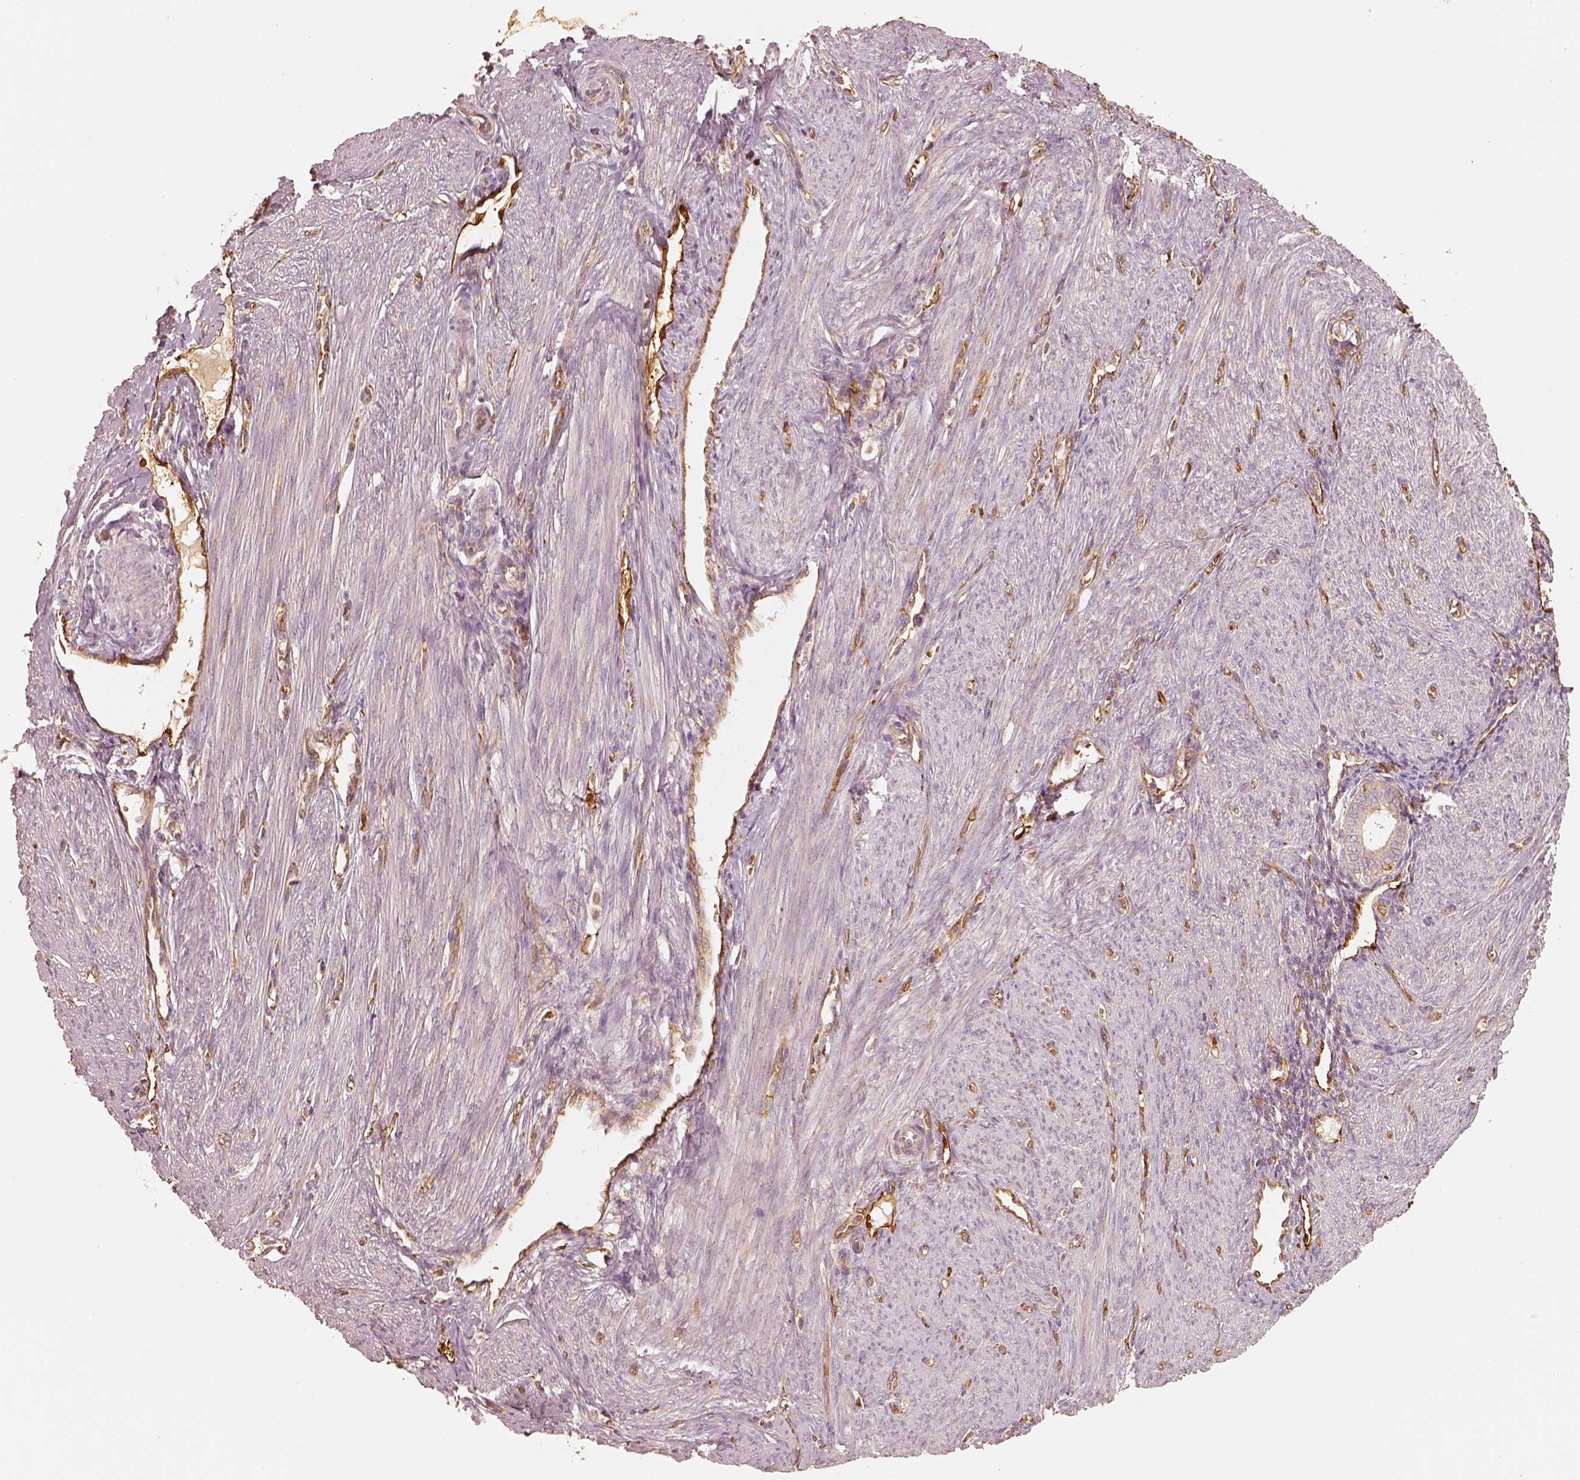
{"staining": {"intensity": "weak", "quantity": "25%-75%", "location": "cytoplasmic/membranous"}, "tissue": "endometrium", "cell_type": "Cells in endometrial stroma", "image_type": "normal", "snomed": [{"axis": "morphology", "description": "Normal tissue, NOS"}, {"axis": "topography", "description": "Endometrium"}], "caption": "An immunohistochemistry image of unremarkable tissue is shown. Protein staining in brown labels weak cytoplasmic/membranous positivity in endometrium within cells in endometrial stroma.", "gene": "FSCN1", "patient": {"sex": "female", "age": 39}}